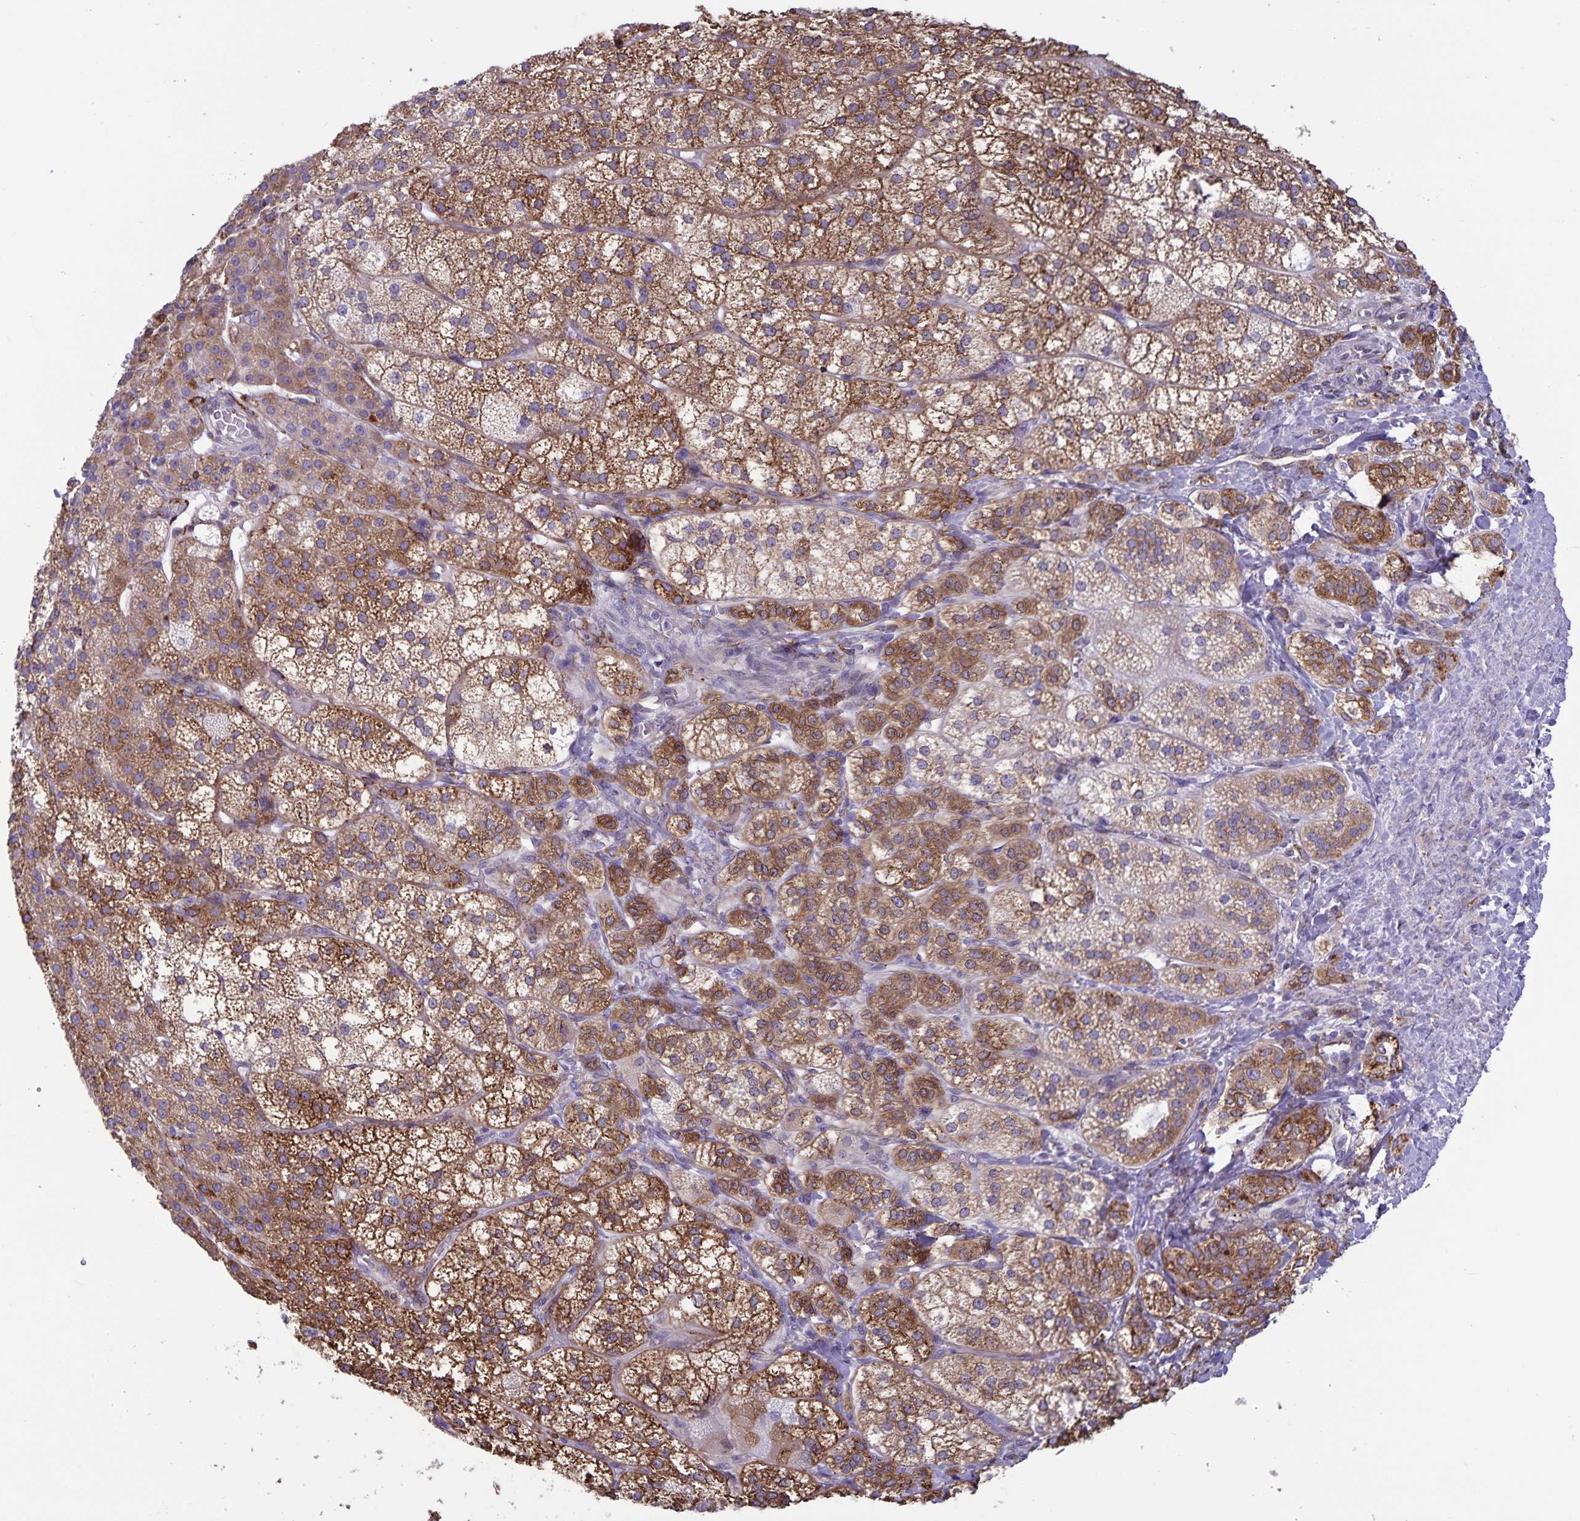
{"staining": {"intensity": "moderate", "quantity": "25%-75%", "location": "cytoplasmic/membranous"}, "tissue": "adrenal gland", "cell_type": "Glandular cells", "image_type": "normal", "snomed": [{"axis": "morphology", "description": "Normal tissue, NOS"}, {"axis": "topography", "description": "Adrenal gland"}], "caption": "Immunohistochemical staining of benign human adrenal gland reveals 25%-75% levels of moderate cytoplasmic/membranous protein expression in about 25%-75% of glandular cells. The staining was performed using DAB (3,3'-diaminobenzidine) to visualize the protein expression in brown, while the nuclei were stained in blue with hematoxylin (Magnification: 20x).", "gene": "RCN1", "patient": {"sex": "female", "age": 60}}